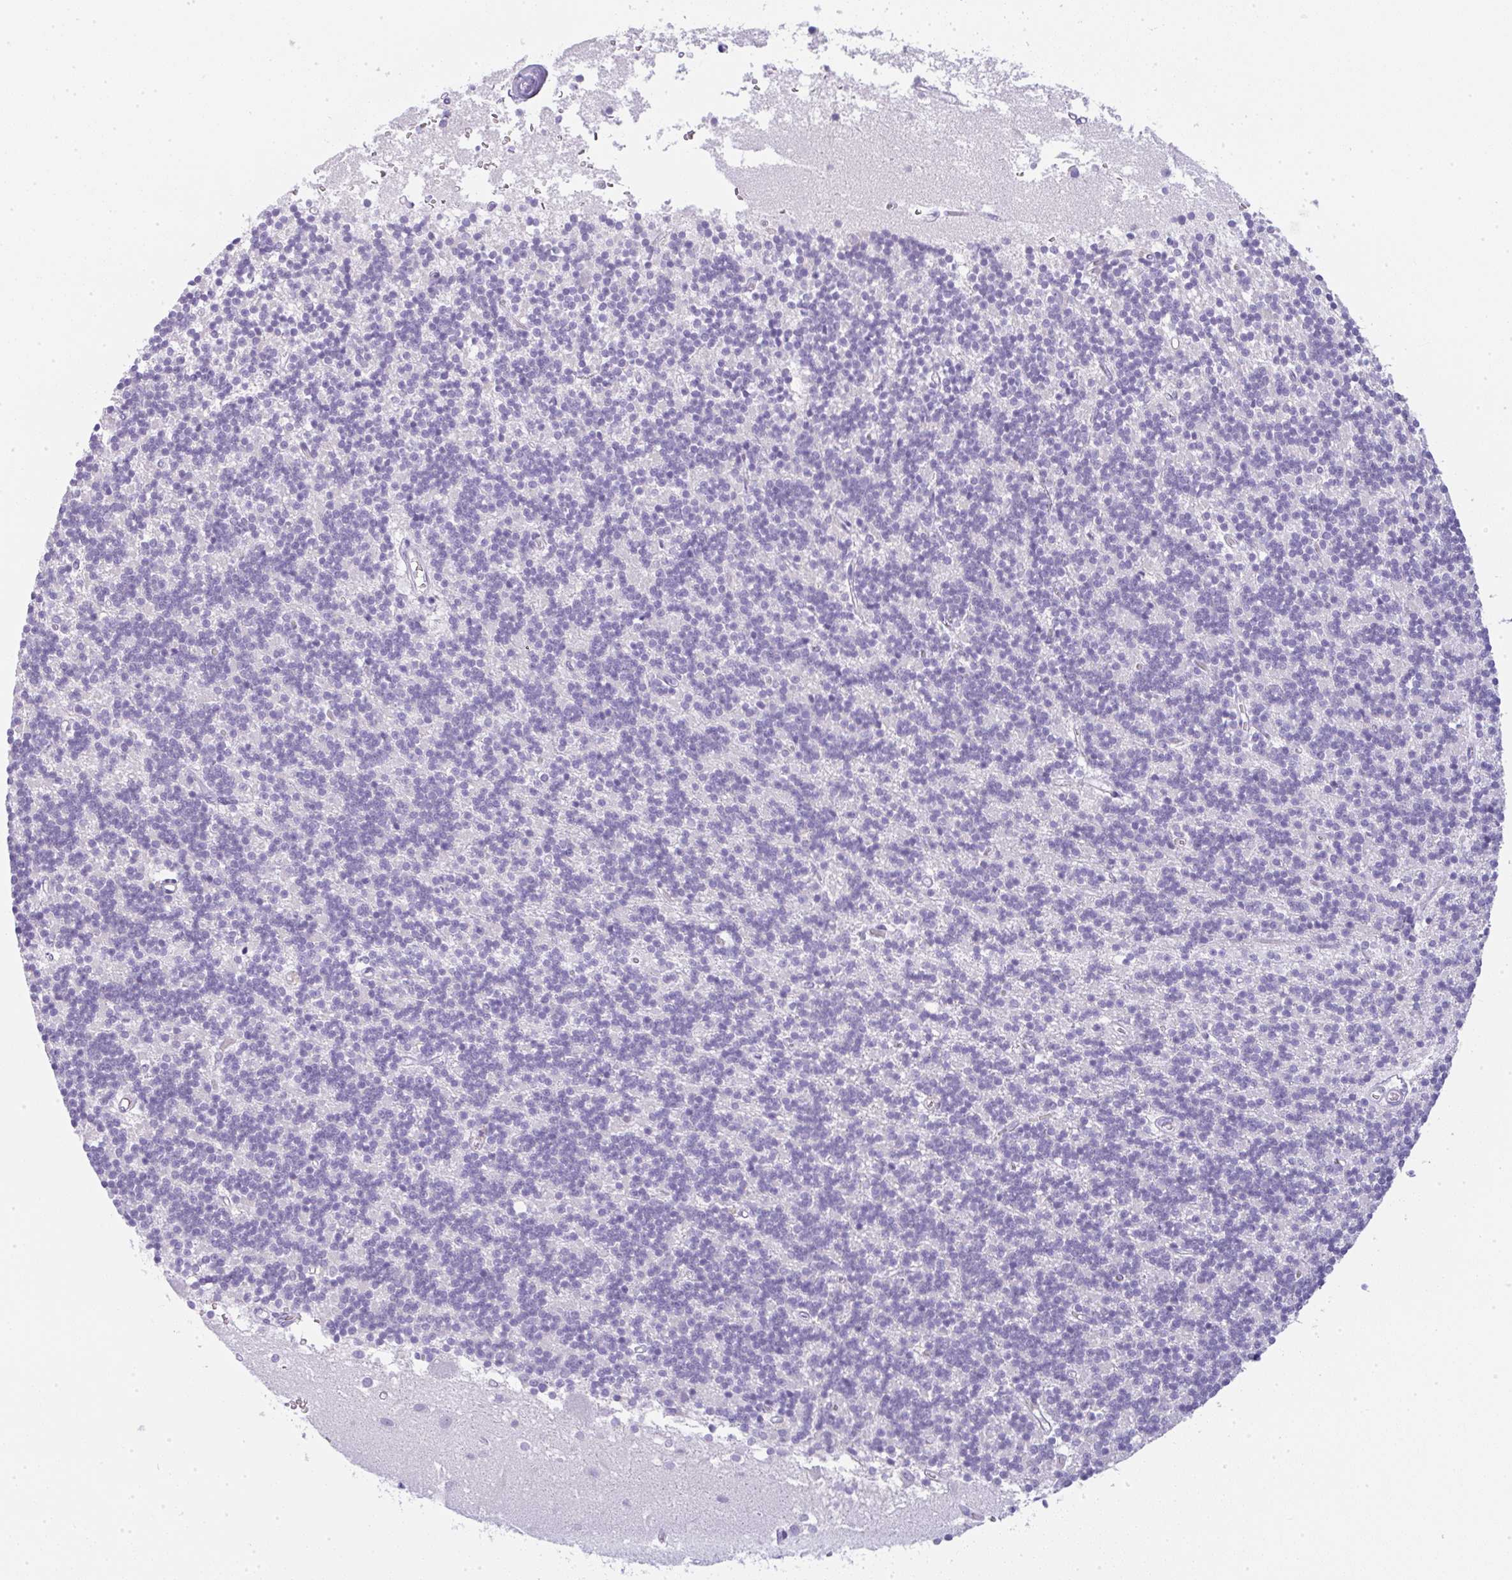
{"staining": {"intensity": "negative", "quantity": "none", "location": "none"}, "tissue": "cerebellum", "cell_type": "Cells in granular layer", "image_type": "normal", "snomed": [{"axis": "morphology", "description": "Normal tissue, NOS"}, {"axis": "topography", "description": "Cerebellum"}], "caption": "Immunohistochemical staining of benign human cerebellum shows no significant staining in cells in granular layer. (Brightfield microscopy of DAB (3,3'-diaminobenzidine) immunohistochemistry (IHC) at high magnification).", "gene": "LPAR4", "patient": {"sex": "male", "age": 54}}